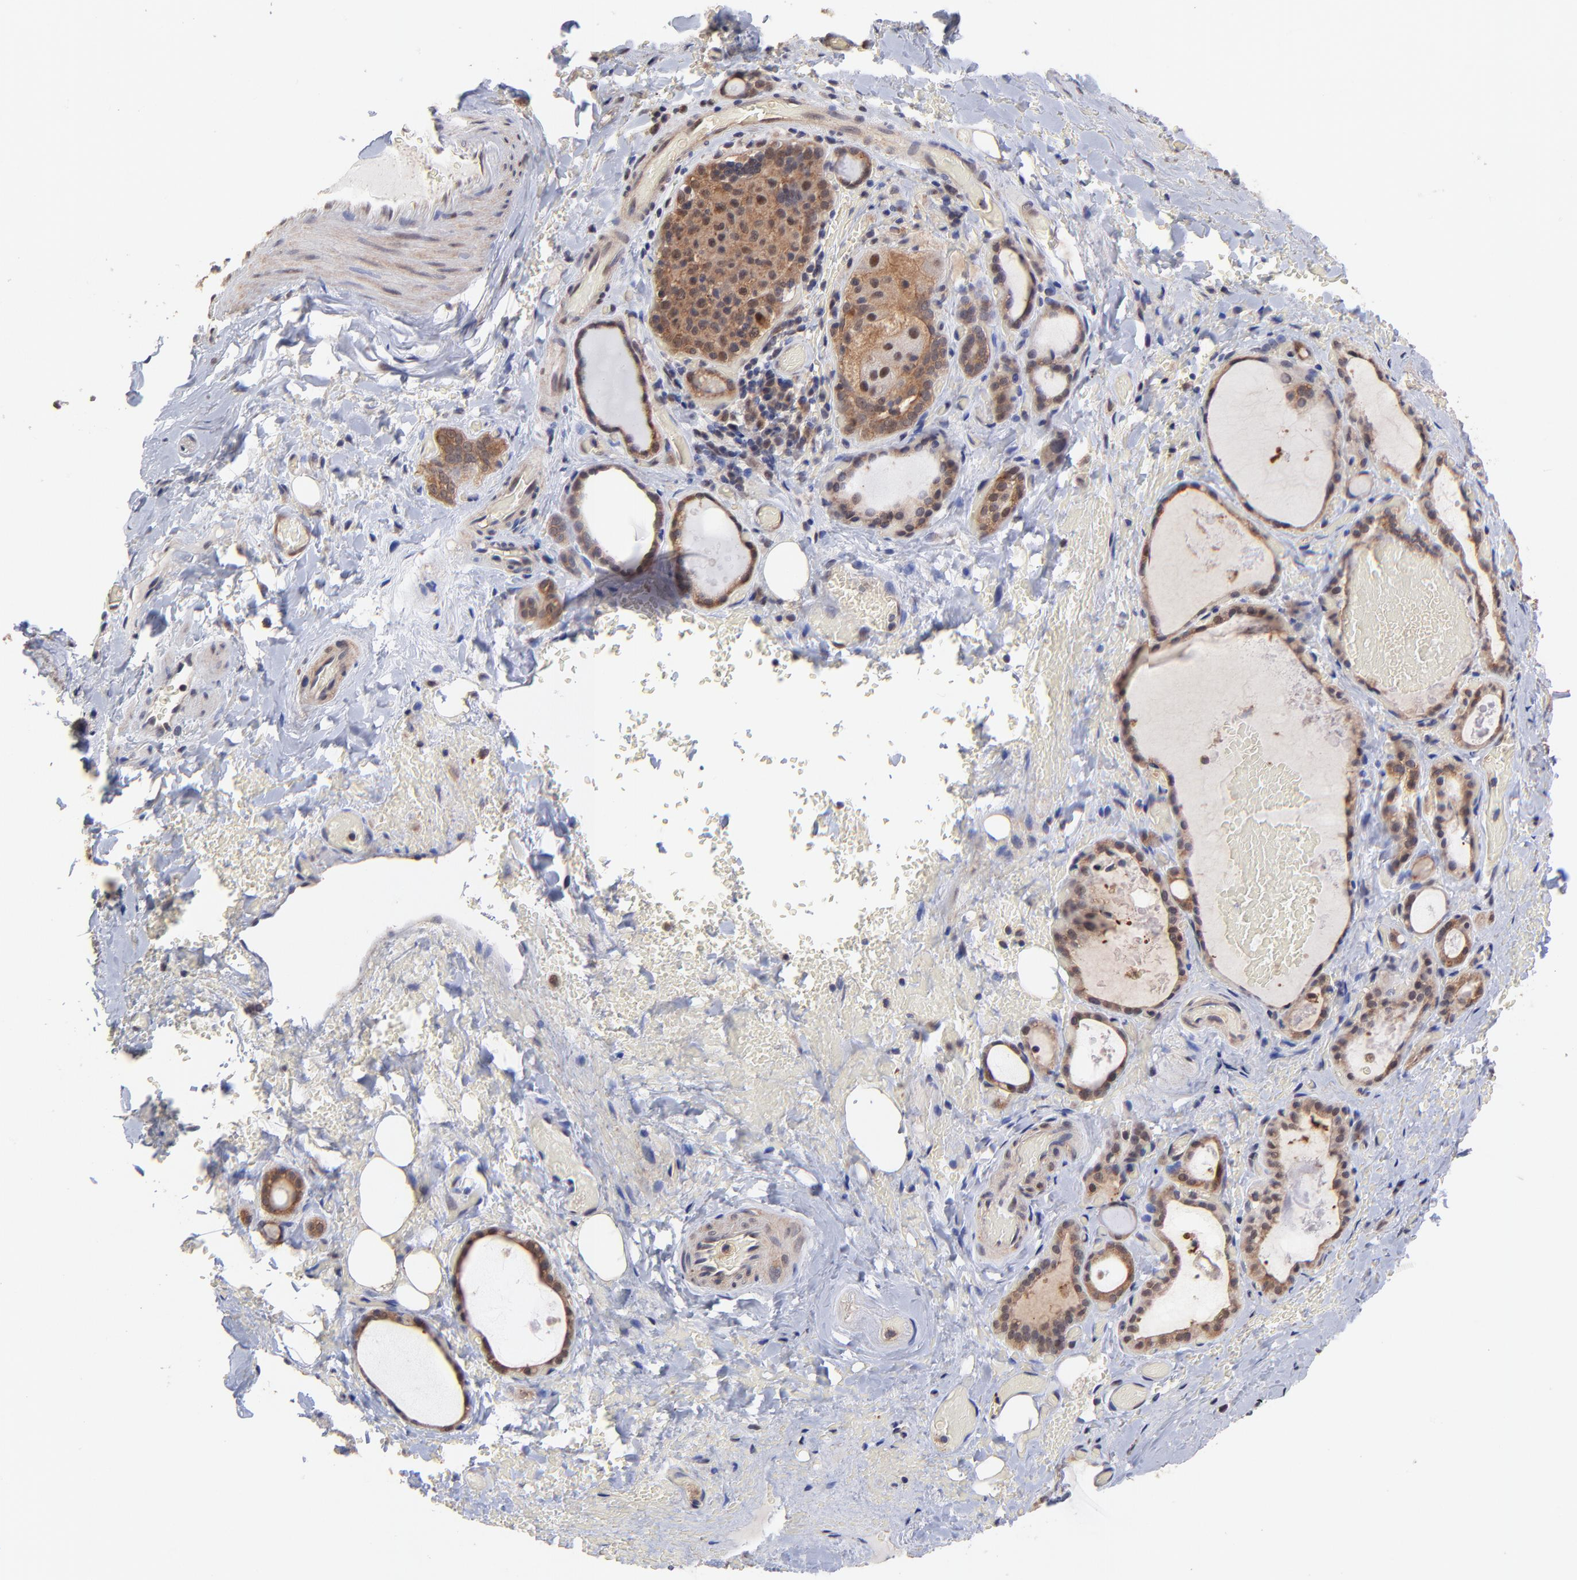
{"staining": {"intensity": "strong", "quantity": ">75%", "location": "cytoplasmic/membranous"}, "tissue": "thyroid gland", "cell_type": "Glandular cells", "image_type": "normal", "snomed": [{"axis": "morphology", "description": "Normal tissue, NOS"}, {"axis": "topography", "description": "Thyroid gland"}], "caption": "Immunohistochemistry (IHC) staining of unremarkable thyroid gland, which exhibits high levels of strong cytoplasmic/membranous positivity in approximately >75% of glandular cells indicating strong cytoplasmic/membranous protein expression. The staining was performed using DAB (brown) for protein detection and nuclei were counterstained in hematoxylin (blue).", "gene": "PSMA6", "patient": {"sex": "male", "age": 61}}